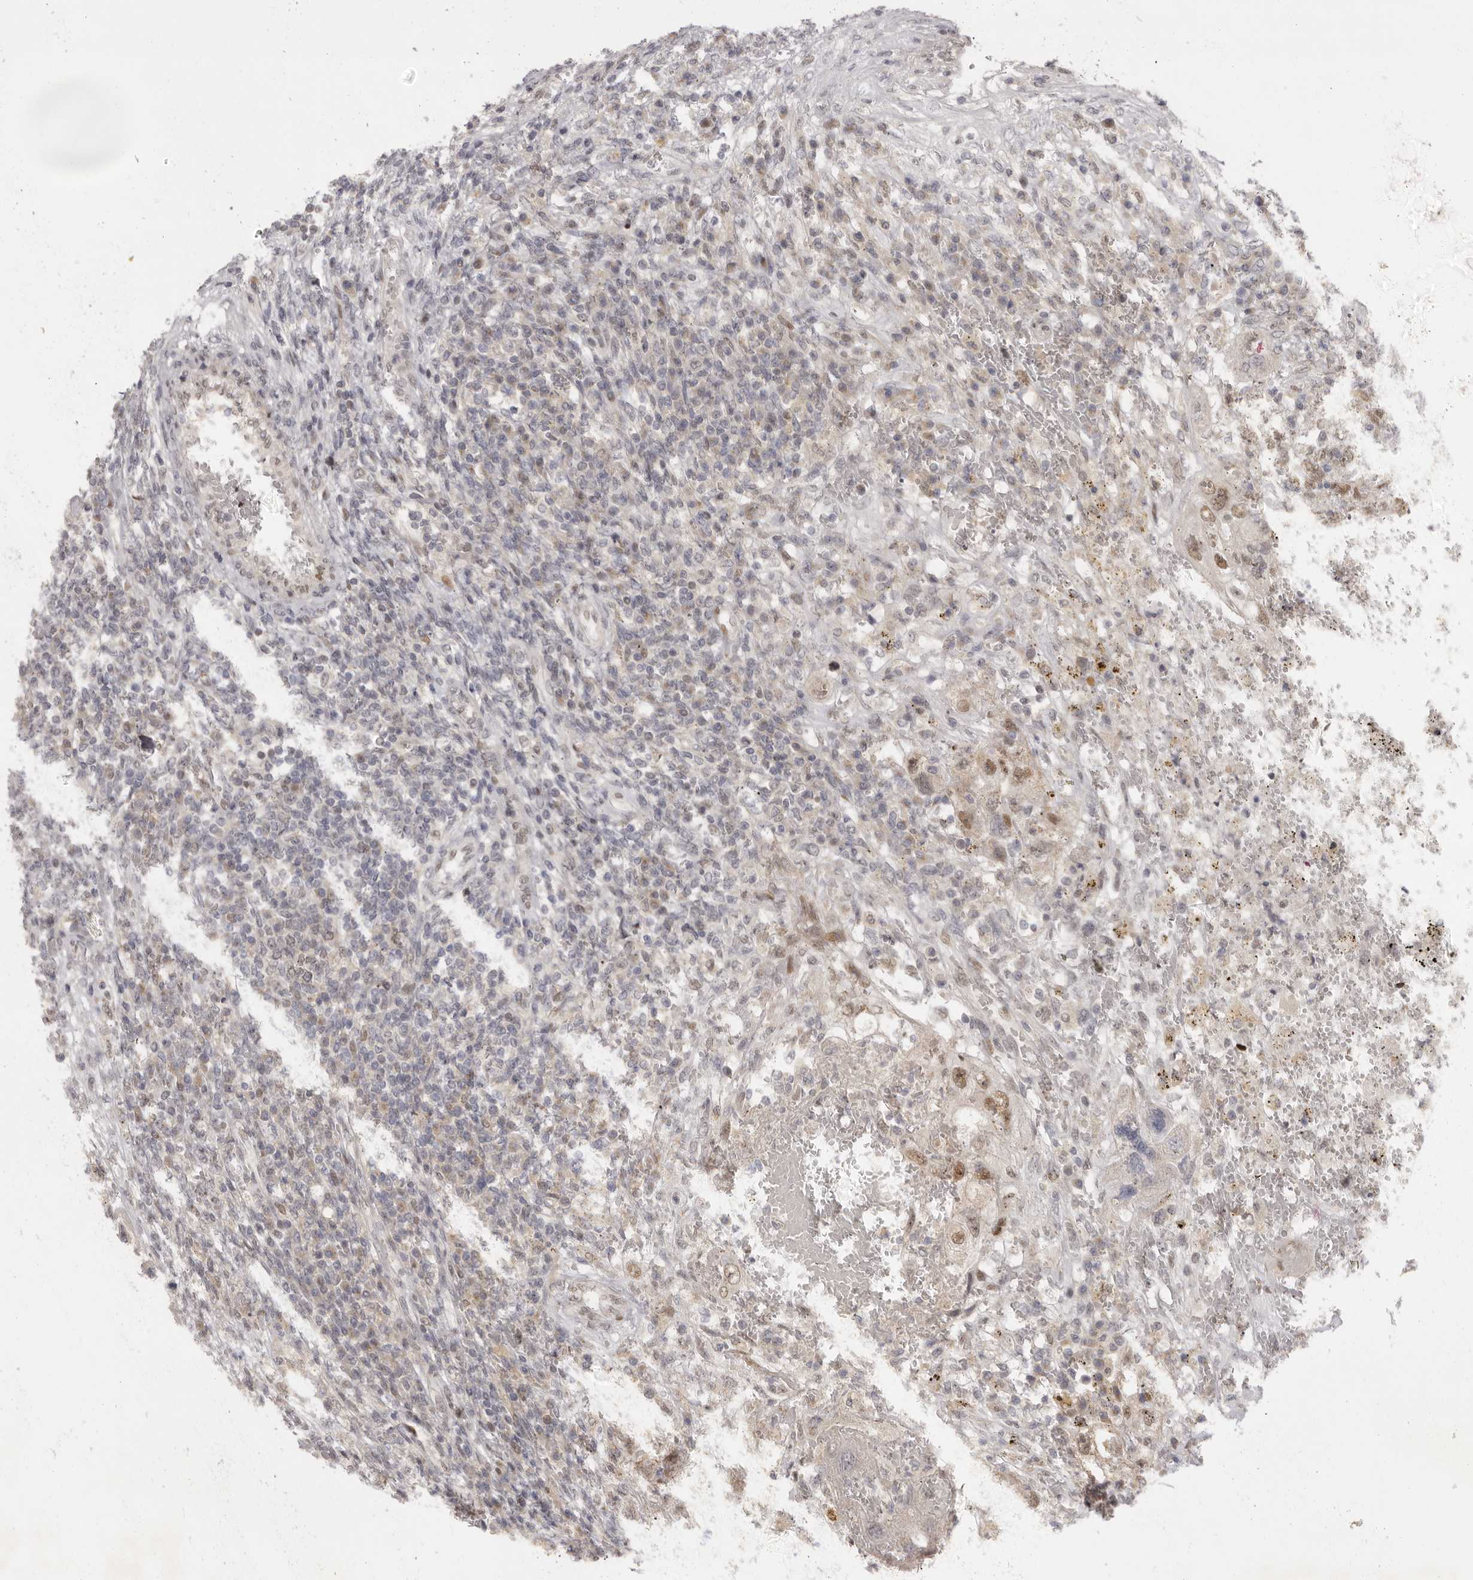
{"staining": {"intensity": "moderate", "quantity": "<25%", "location": "nuclear"}, "tissue": "testis cancer", "cell_type": "Tumor cells", "image_type": "cancer", "snomed": [{"axis": "morphology", "description": "Carcinoma, Embryonal, NOS"}, {"axis": "topography", "description": "Testis"}], "caption": "A micrograph of testis embryonal carcinoma stained for a protein shows moderate nuclear brown staining in tumor cells.", "gene": "ZNF326", "patient": {"sex": "male", "age": 26}}